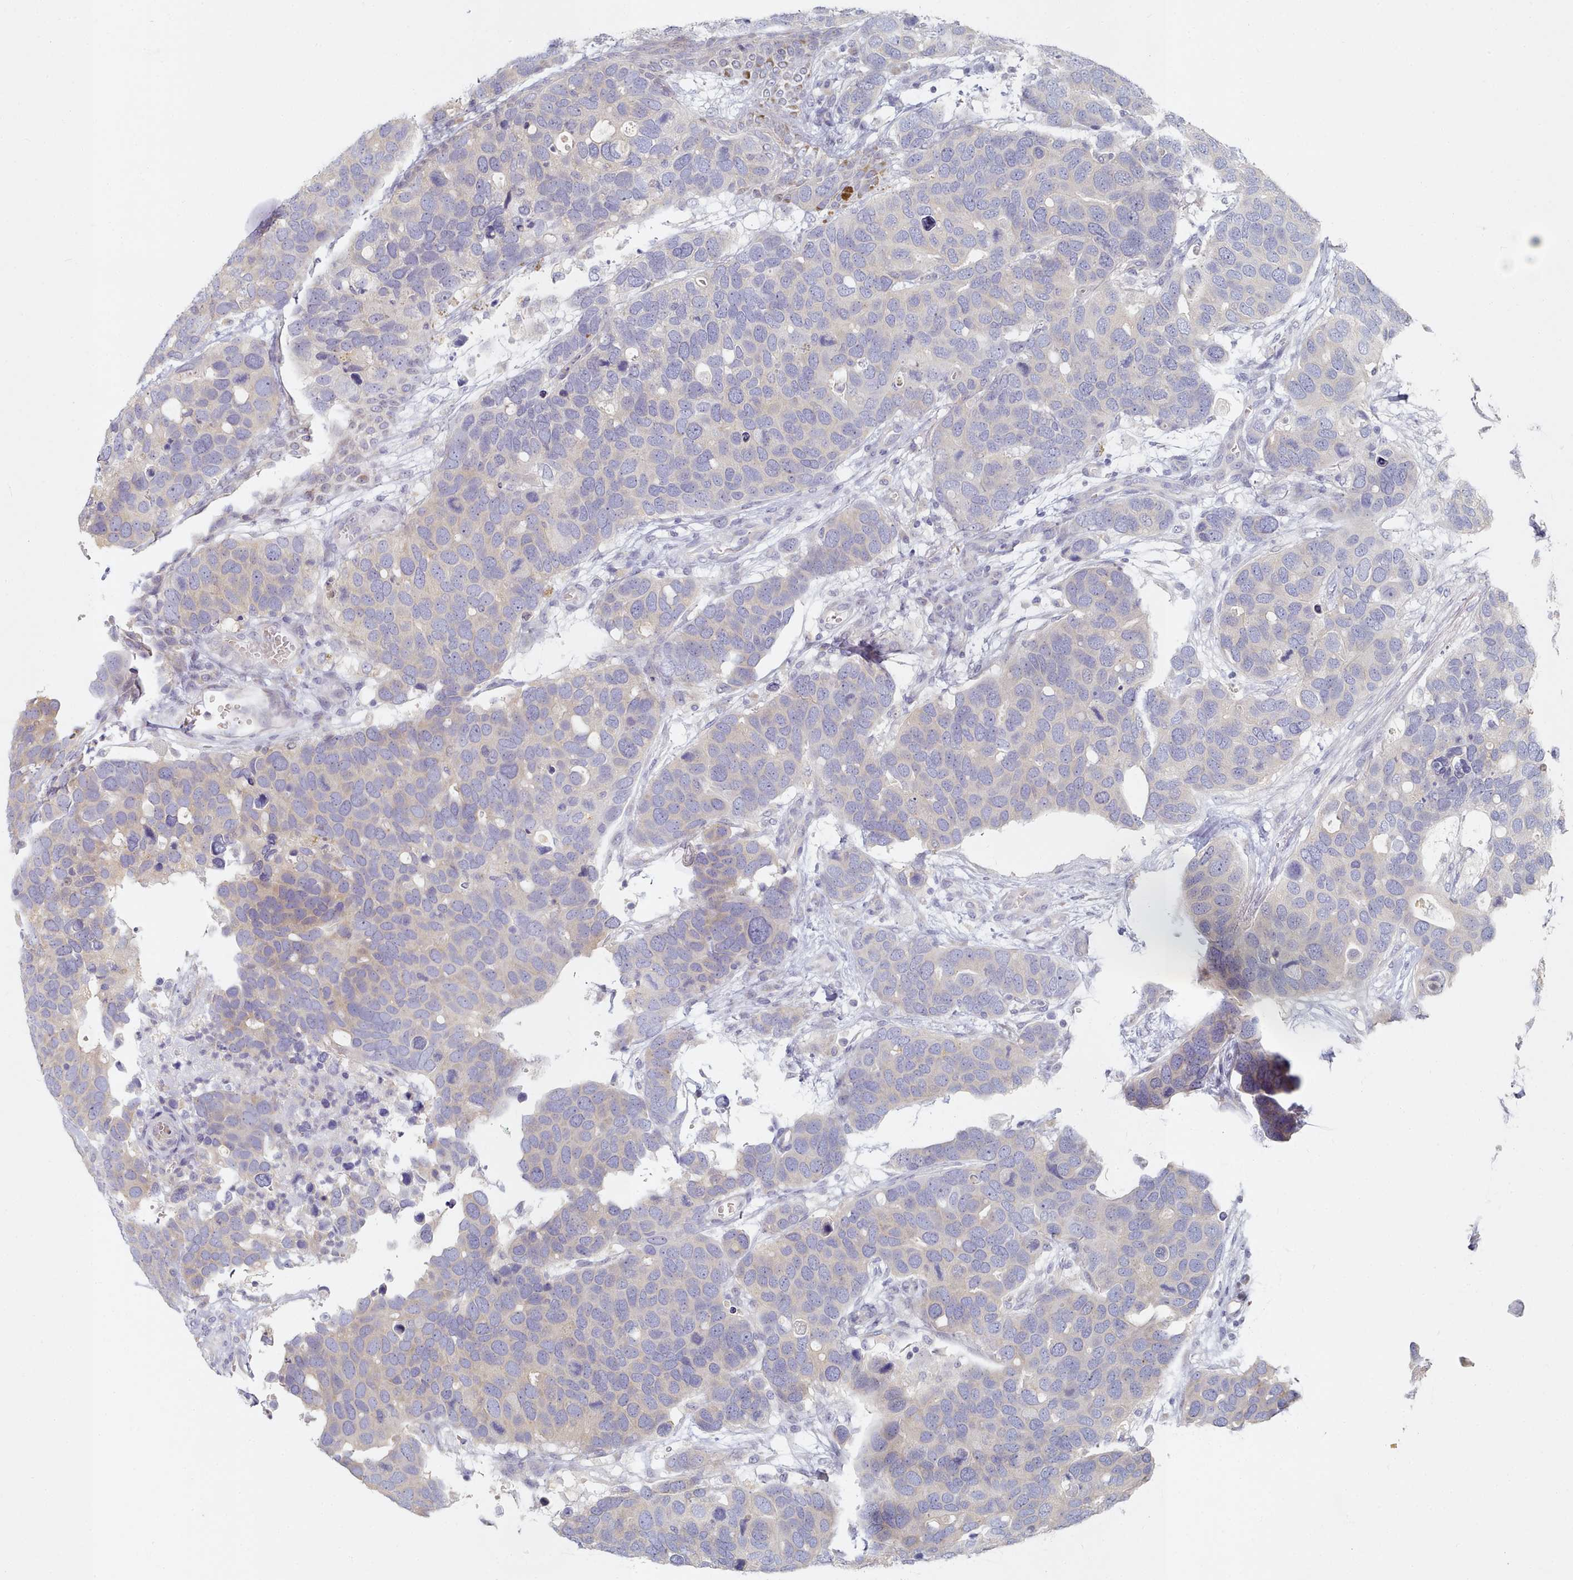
{"staining": {"intensity": "negative", "quantity": "none", "location": "none"}, "tissue": "breast cancer", "cell_type": "Tumor cells", "image_type": "cancer", "snomed": [{"axis": "morphology", "description": "Duct carcinoma"}, {"axis": "topography", "description": "Breast"}], "caption": "Image shows no protein expression in tumor cells of breast cancer (infiltrating ductal carcinoma) tissue. (DAB (3,3'-diaminobenzidine) immunohistochemistry (IHC) visualized using brightfield microscopy, high magnification).", "gene": "TYW1B", "patient": {"sex": "female", "age": 83}}